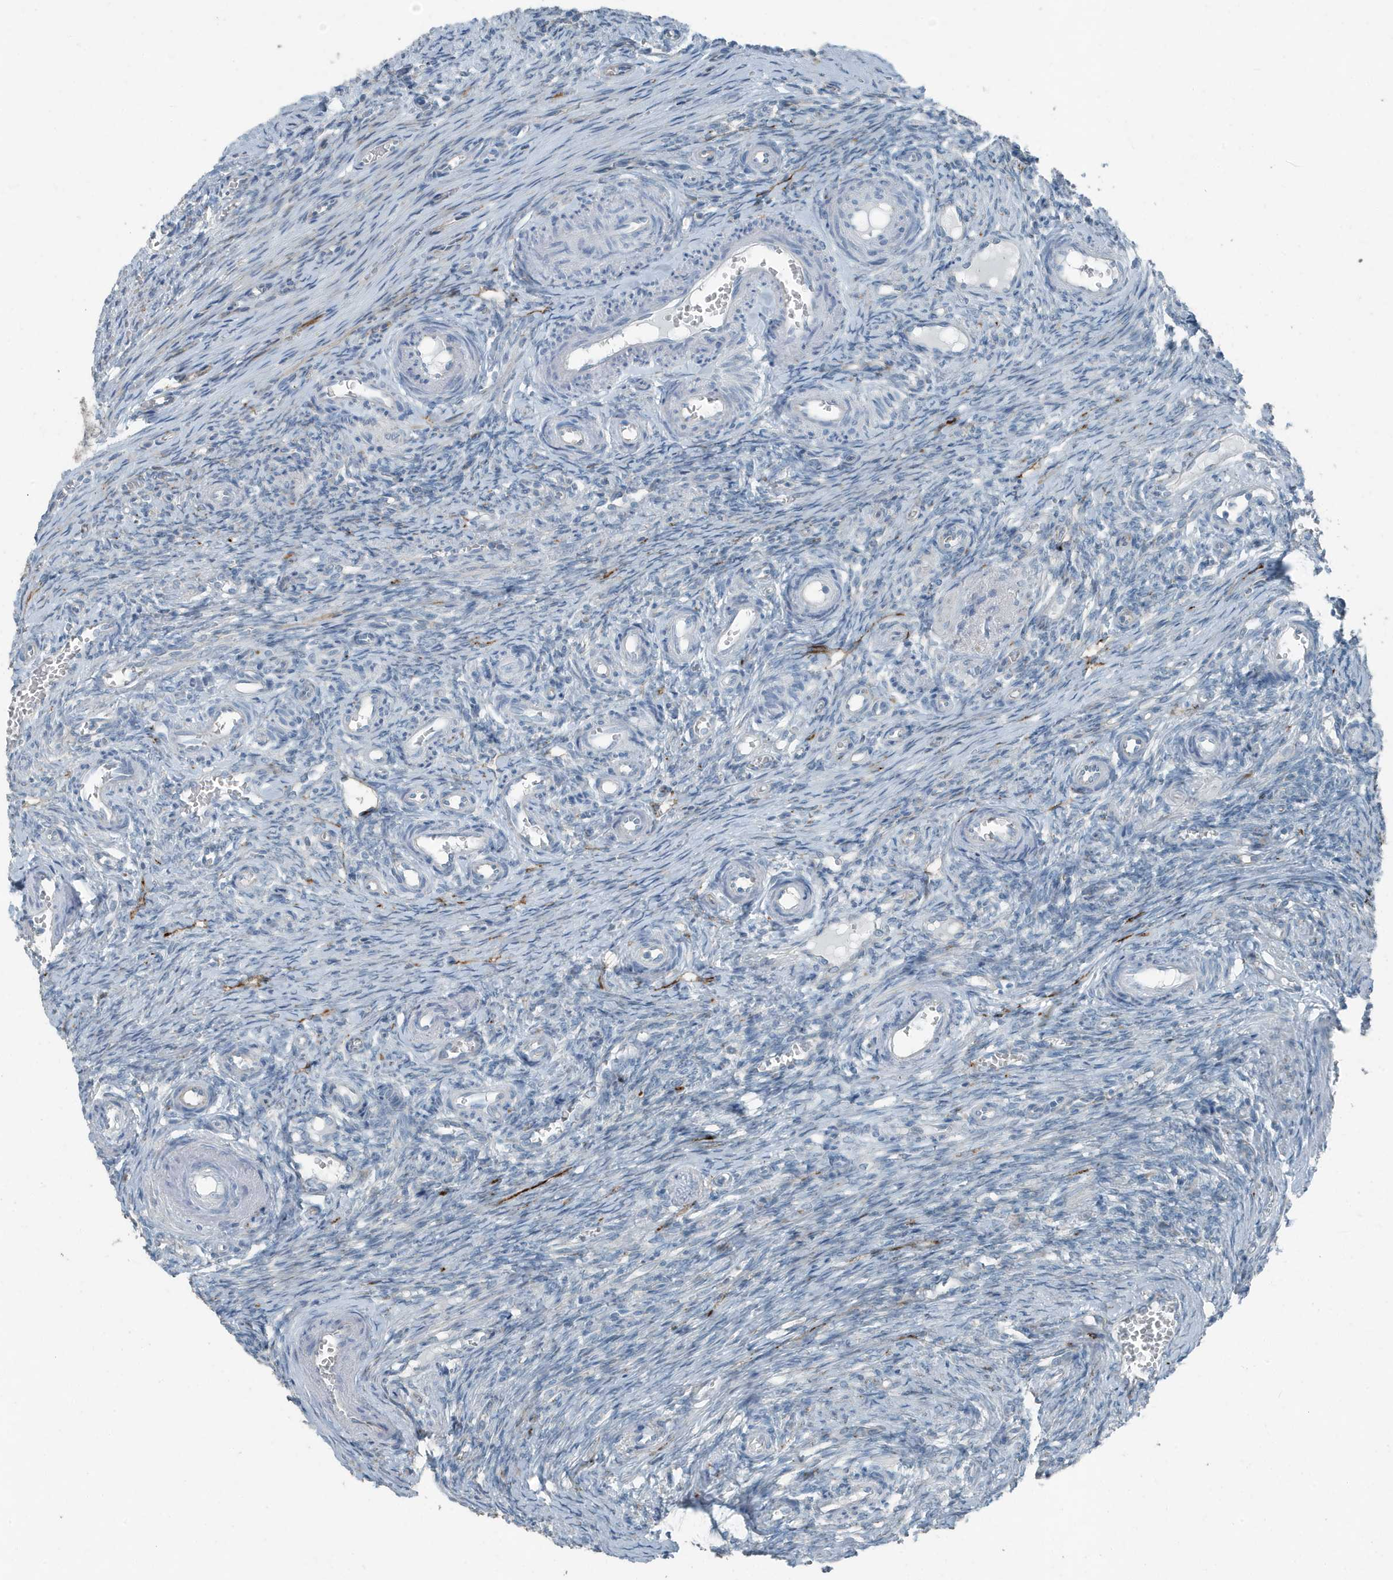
{"staining": {"intensity": "negative", "quantity": "none", "location": "none"}, "tissue": "ovary", "cell_type": "Ovarian stroma cells", "image_type": "normal", "snomed": [{"axis": "morphology", "description": "Adenocarcinoma, NOS"}, {"axis": "topography", "description": "Endometrium"}], "caption": "Micrograph shows no significant protein expression in ovarian stroma cells of normal ovary.", "gene": "FAM162A", "patient": {"sex": "female", "age": 32}}